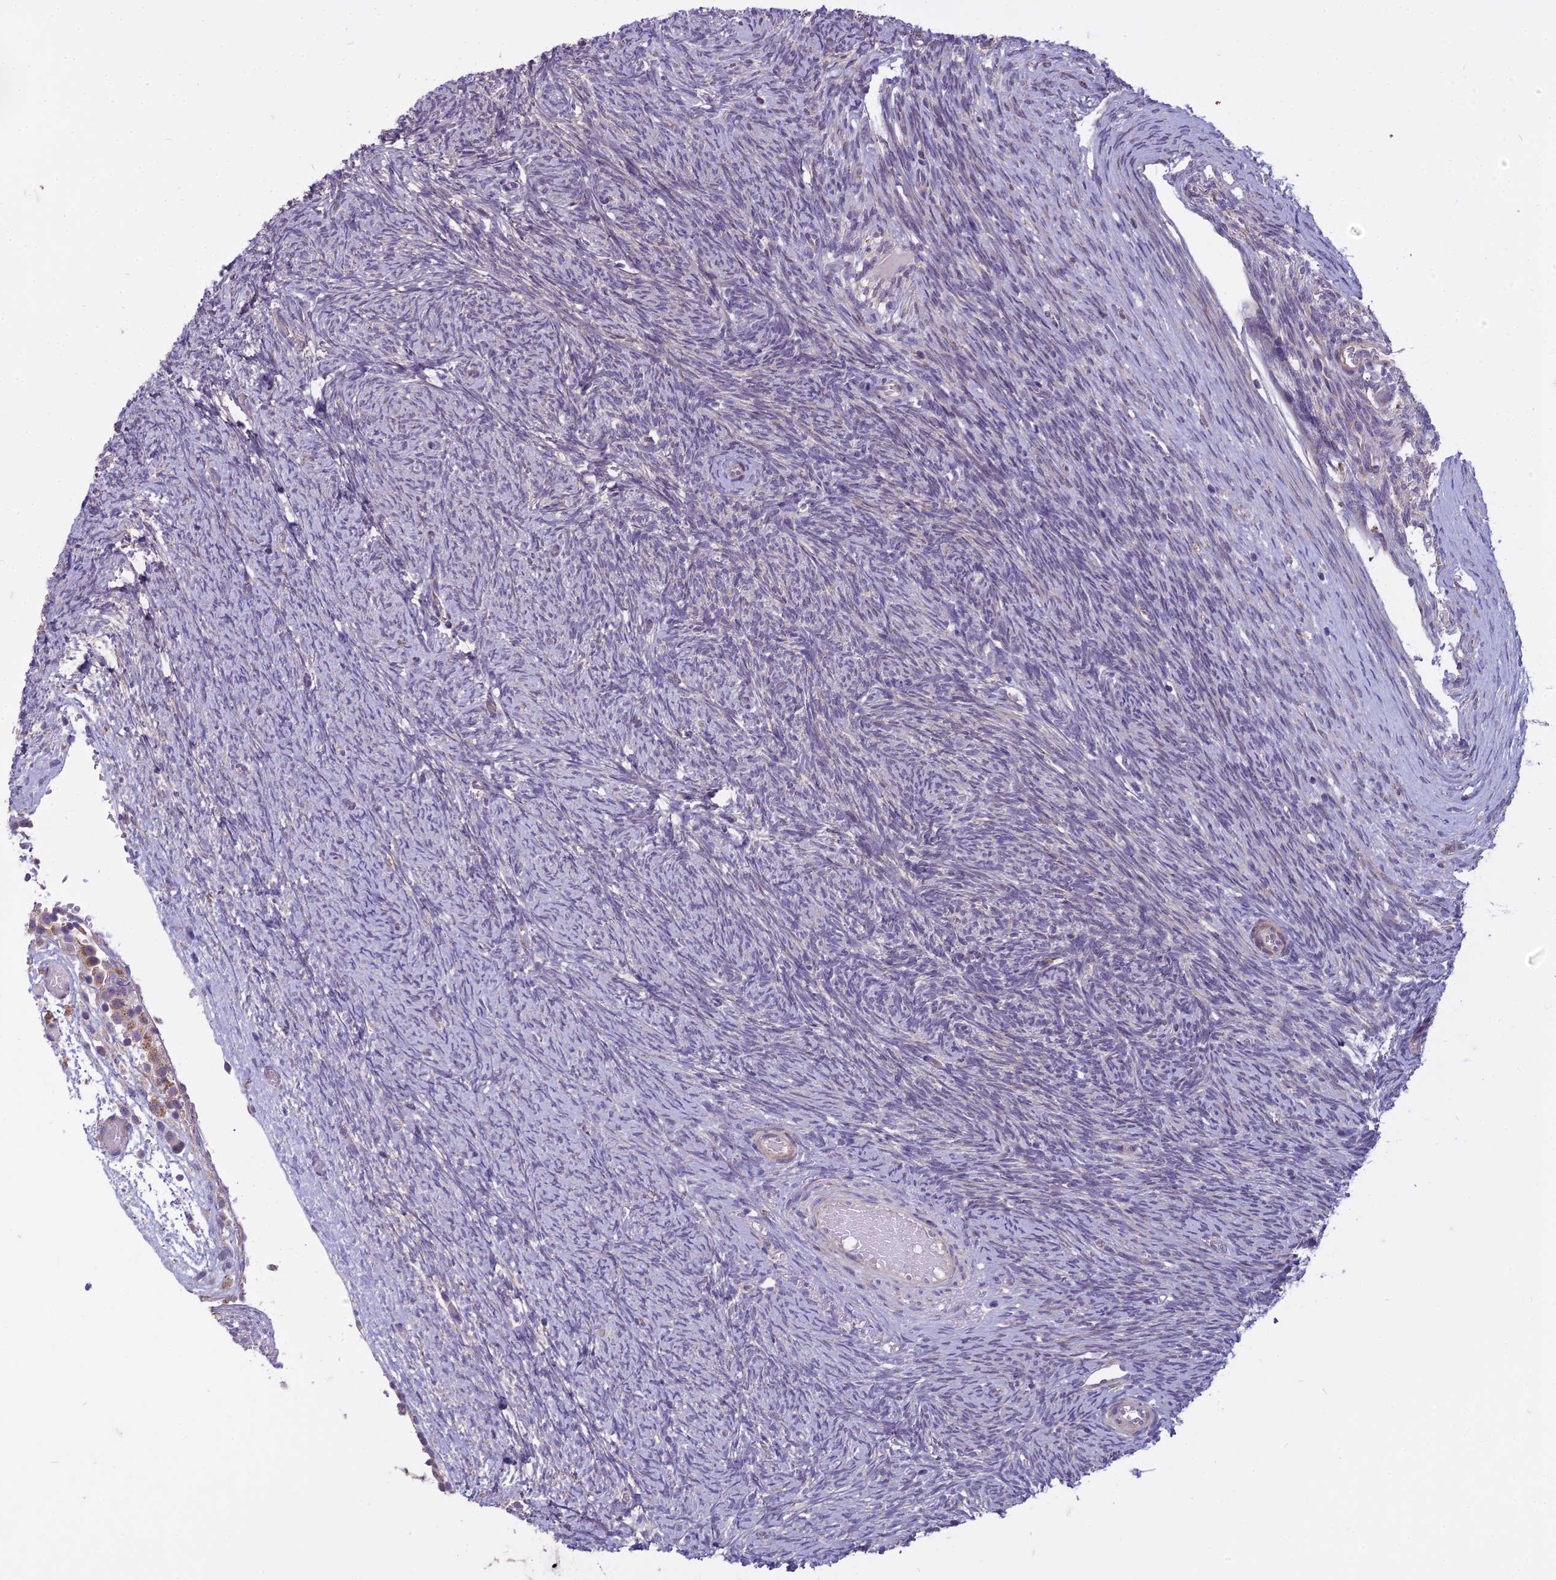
{"staining": {"intensity": "negative", "quantity": "none", "location": "none"}, "tissue": "ovary", "cell_type": "Ovarian stroma cells", "image_type": "normal", "snomed": [{"axis": "morphology", "description": "Normal tissue, NOS"}, {"axis": "topography", "description": "Ovary"}], "caption": "This is an IHC histopathology image of unremarkable human ovary. There is no staining in ovarian stroma cells.", "gene": "DUS2", "patient": {"sex": "female", "age": 44}}